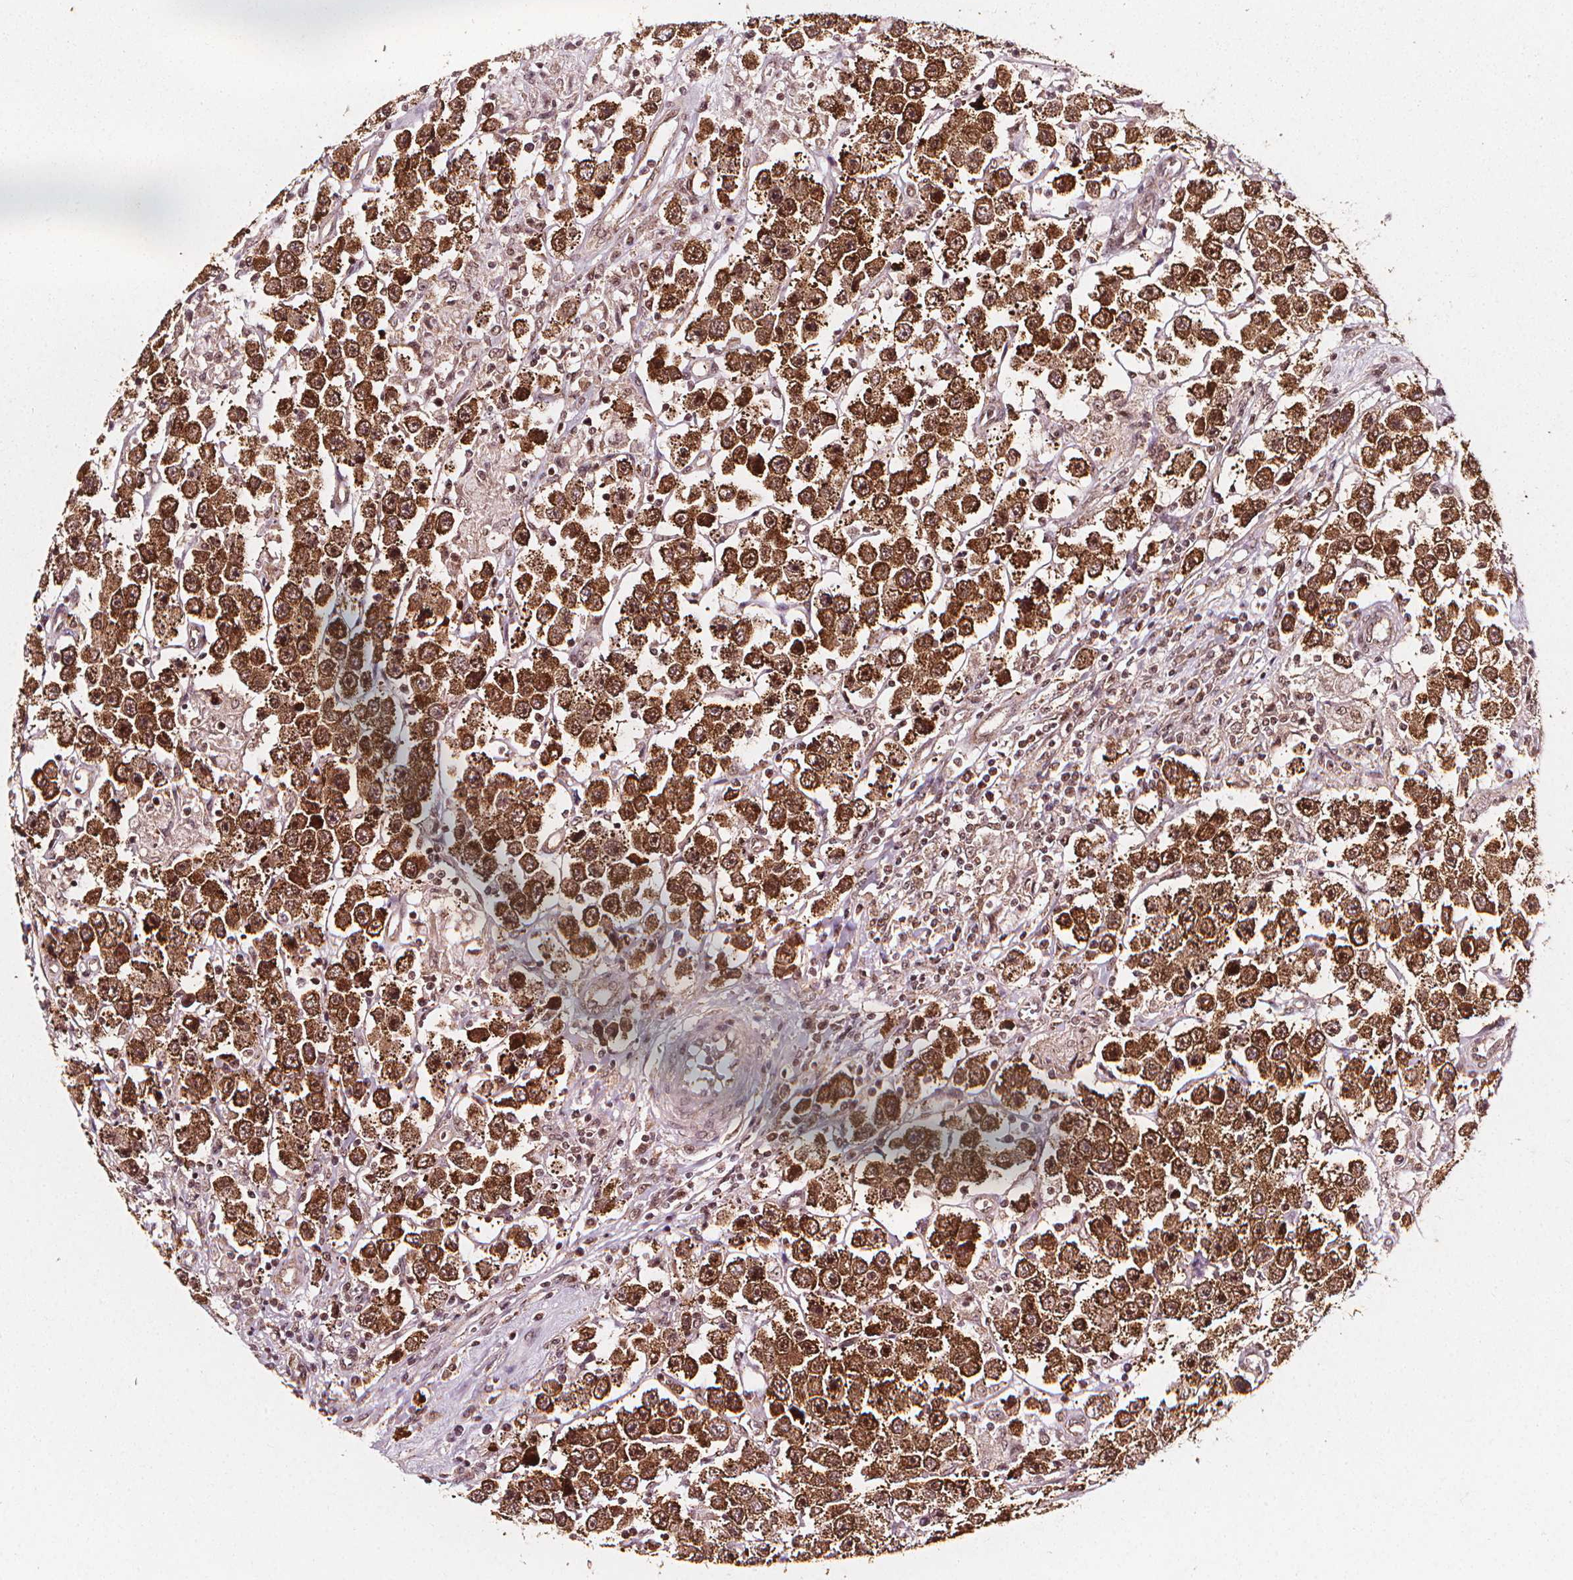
{"staining": {"intensity": "strong", "quantity": ">75%", "location": "cytoplasmic/membranous,nuclear"}, "tissue": "testis cancer", "cell_type": "Tumor cells", "image_type": "cancer", "snomed": [{"axis": "morphology", "description": "Seminoma, NOS"}, {"axis": "topography", "description": "Testis"}], "caption": "The photomicrograph exhibits staining of seminoma (testis), revealing strong cytoplasmic/membranous and nuclear protein positivity (brown color) within tumor cells.", "gene": "SMN1", "patient": {"sex": "male", "age": 45}}